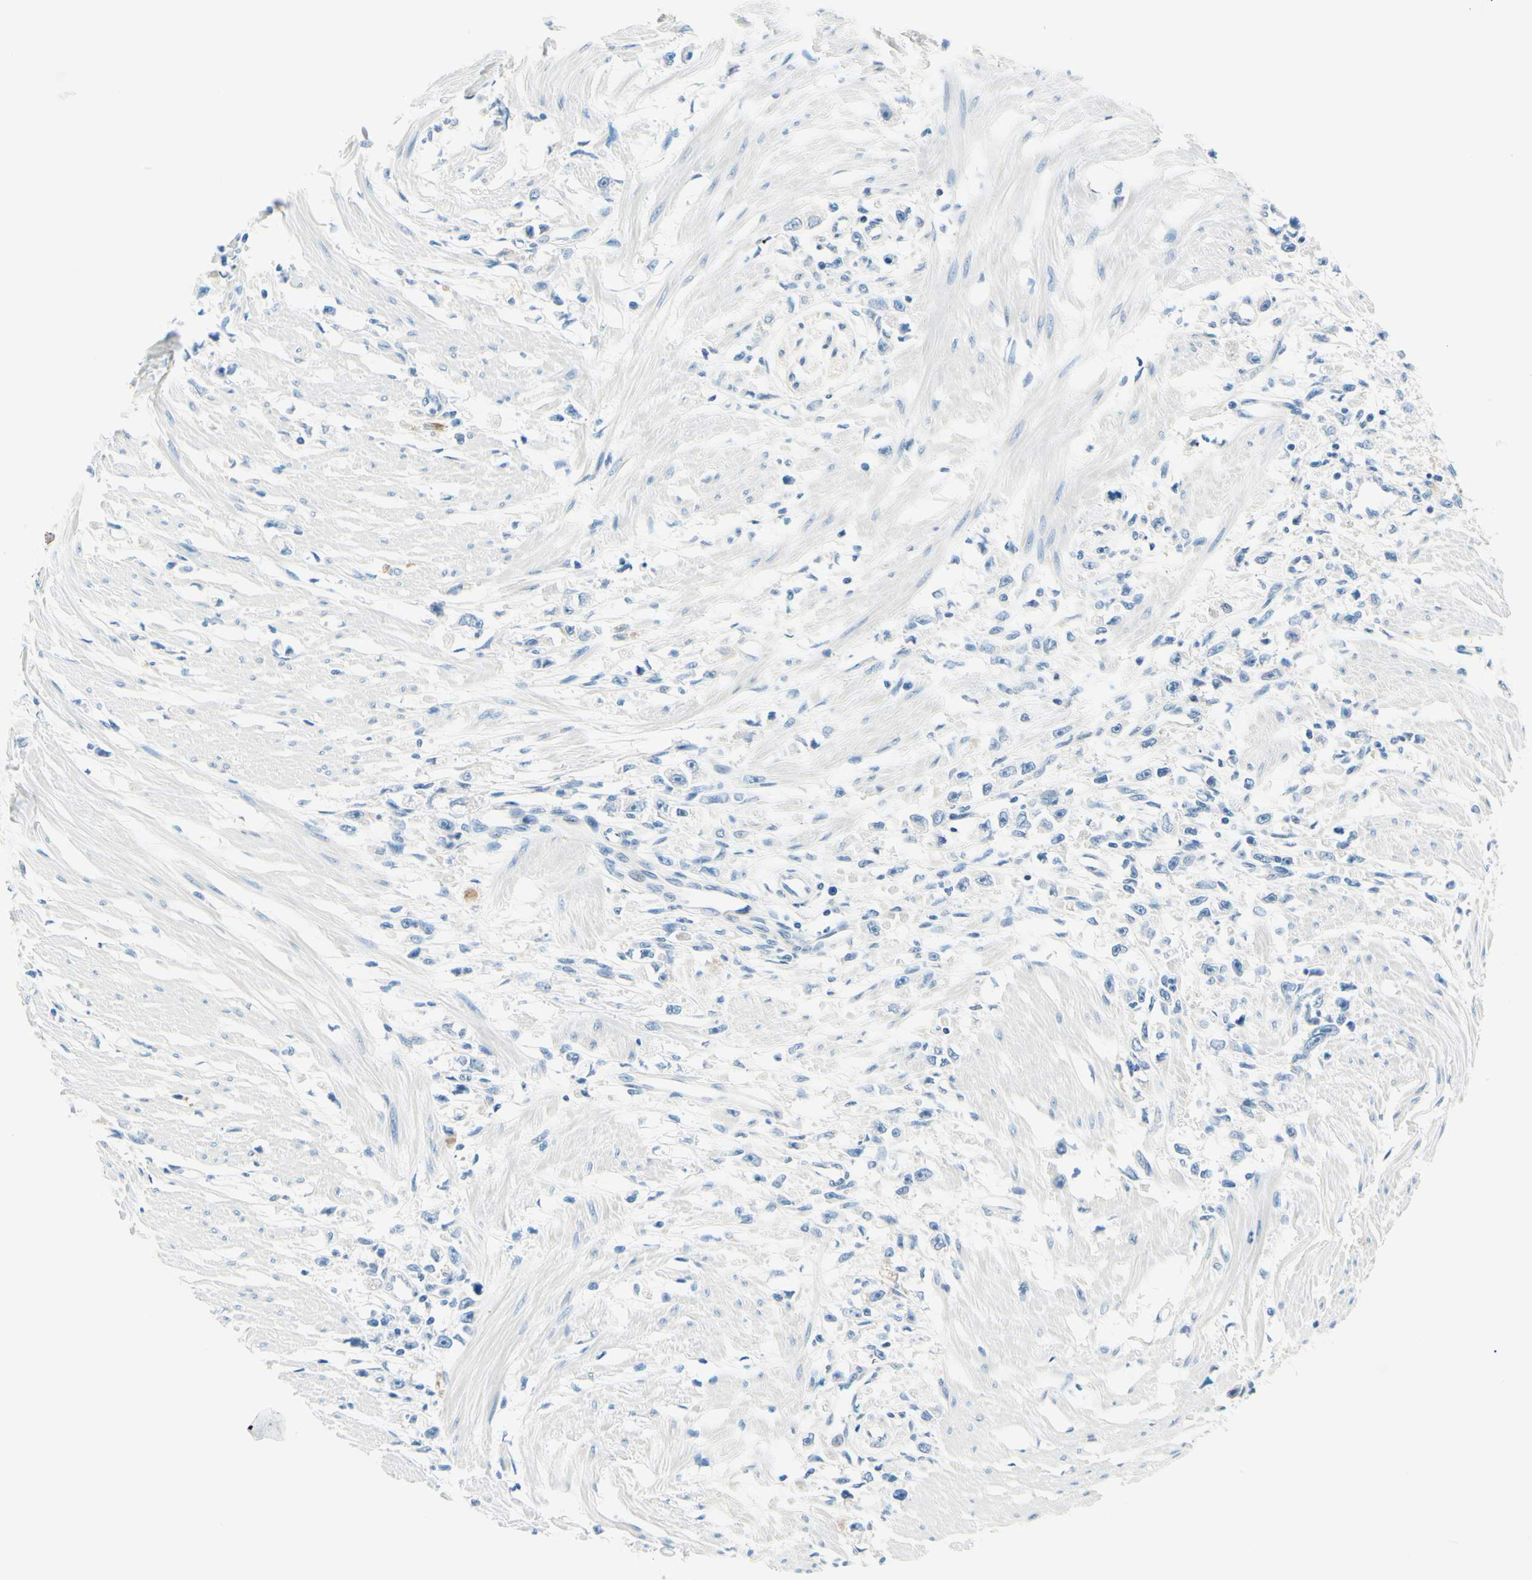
{"staining": {"intensity": "negative", "quantity": "none", "location": "none"}, "tissue": "stomach cancer", "cell_type": "Tumor cells", "image_type": "cancer", "snomed": [{"axis": "morphology", "description": "Adenocarcinoma, NOS"}, {"axis": "topography", "description": "Stomach"}], "caption": "Tumor cells show no significant protein positivity in adenocarcinoma (stomach).", "gene": "PASD1", "patient": {"sex": "female", "age": 59}}